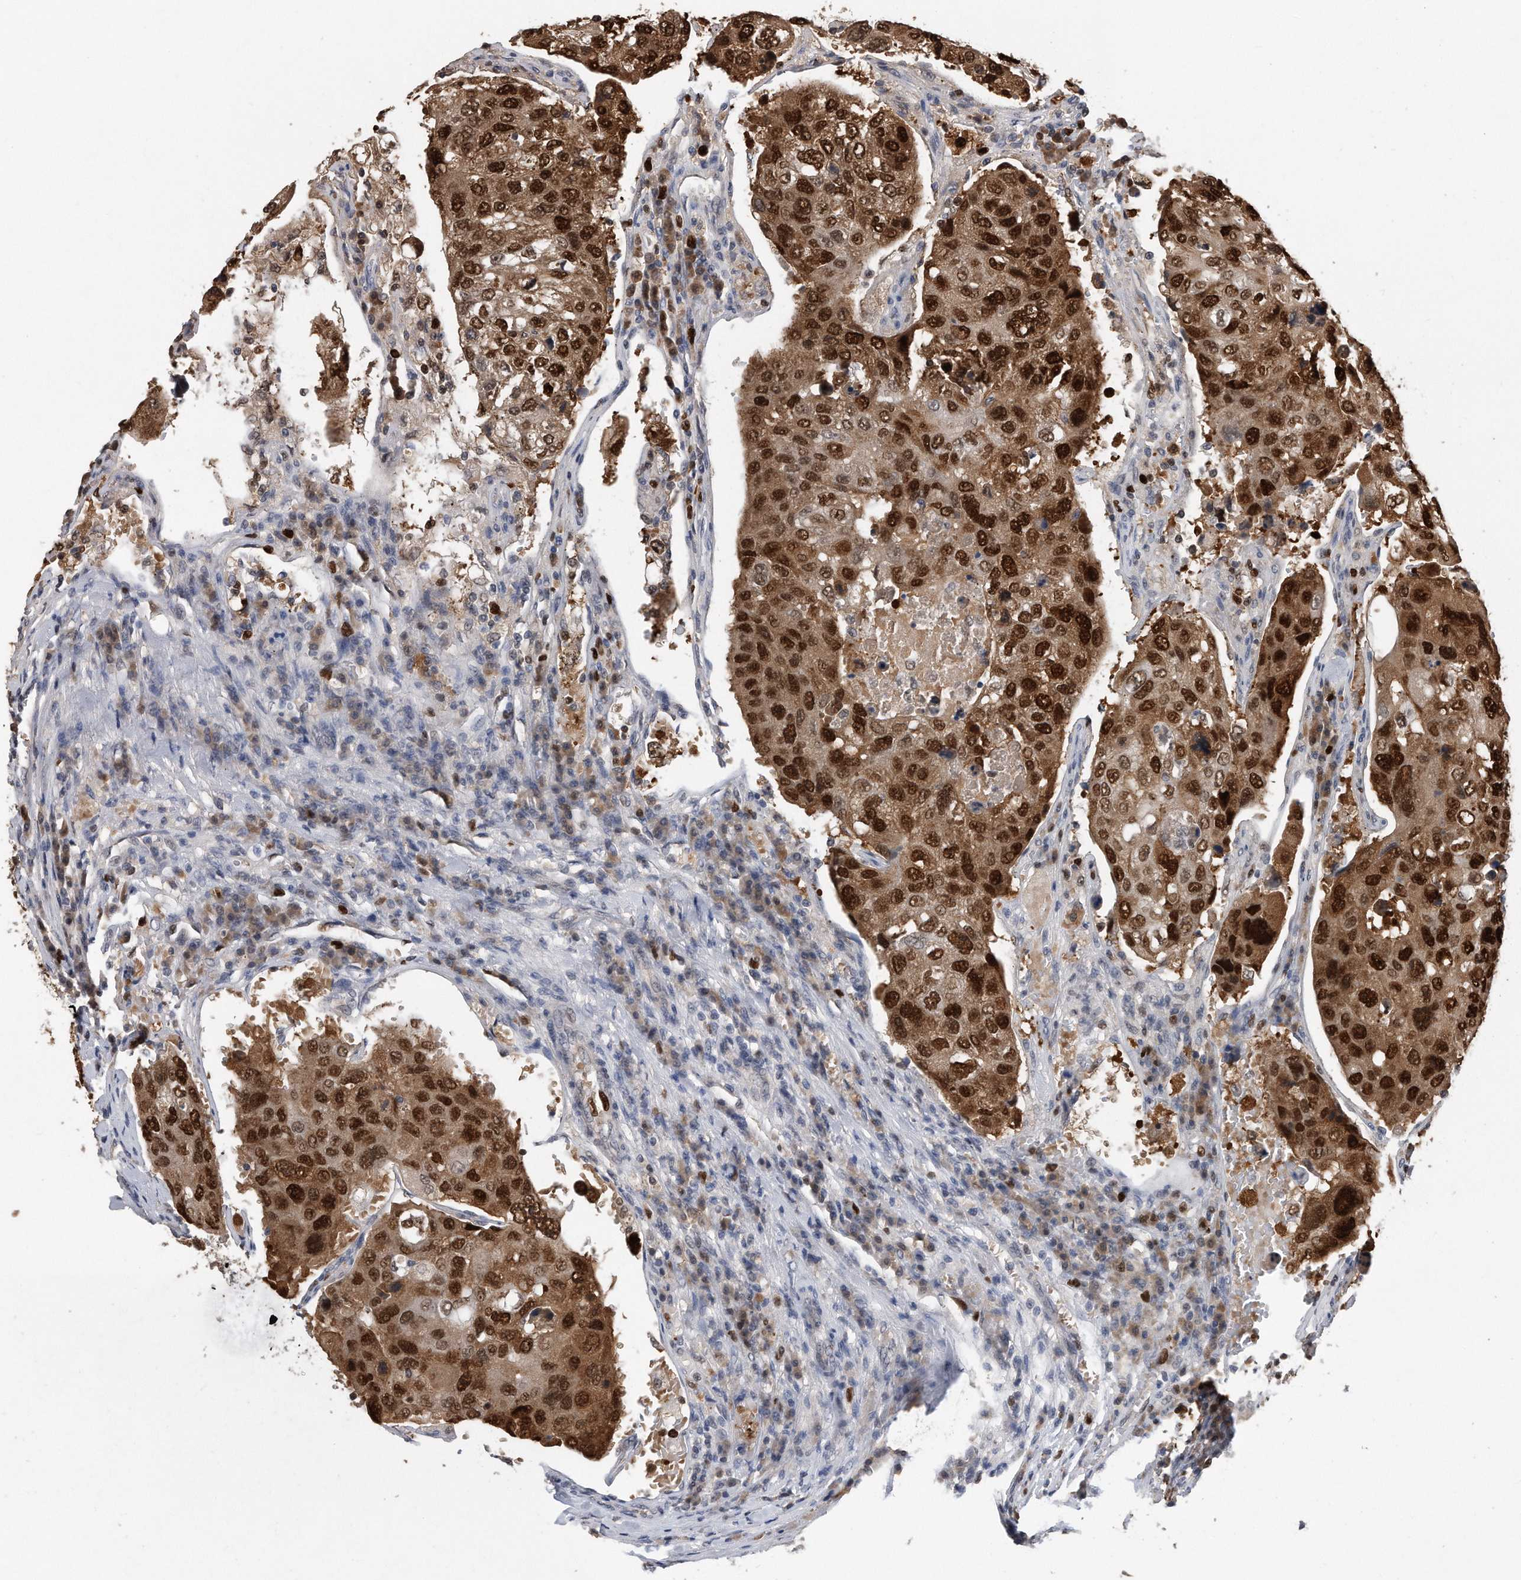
{"staining": {"intensity": "strong", "quantity": ">75%", "location": "cytoplasmic/membranous,nuclear"}, "tissue": "urothelial cancer", "cell_type": "Tumor cells", "image_type": "cancer", "snomed": [{"axis": "morphology", "description": "Urothelial carcinoma, High grade"}, {"axis": "topography", "description": "Lymph node"}, {"axis": "topography", "description": "Urinary bladder"}], "caption": "An image of urothelial cancer stained for a protein demonstrates strong cytoplasmic/membranous and nuclear brown staining in tumor cells. Nuclei are stained in blue.", "gene": "PCNA", "patient": {"sex": "male", "age": 51}}